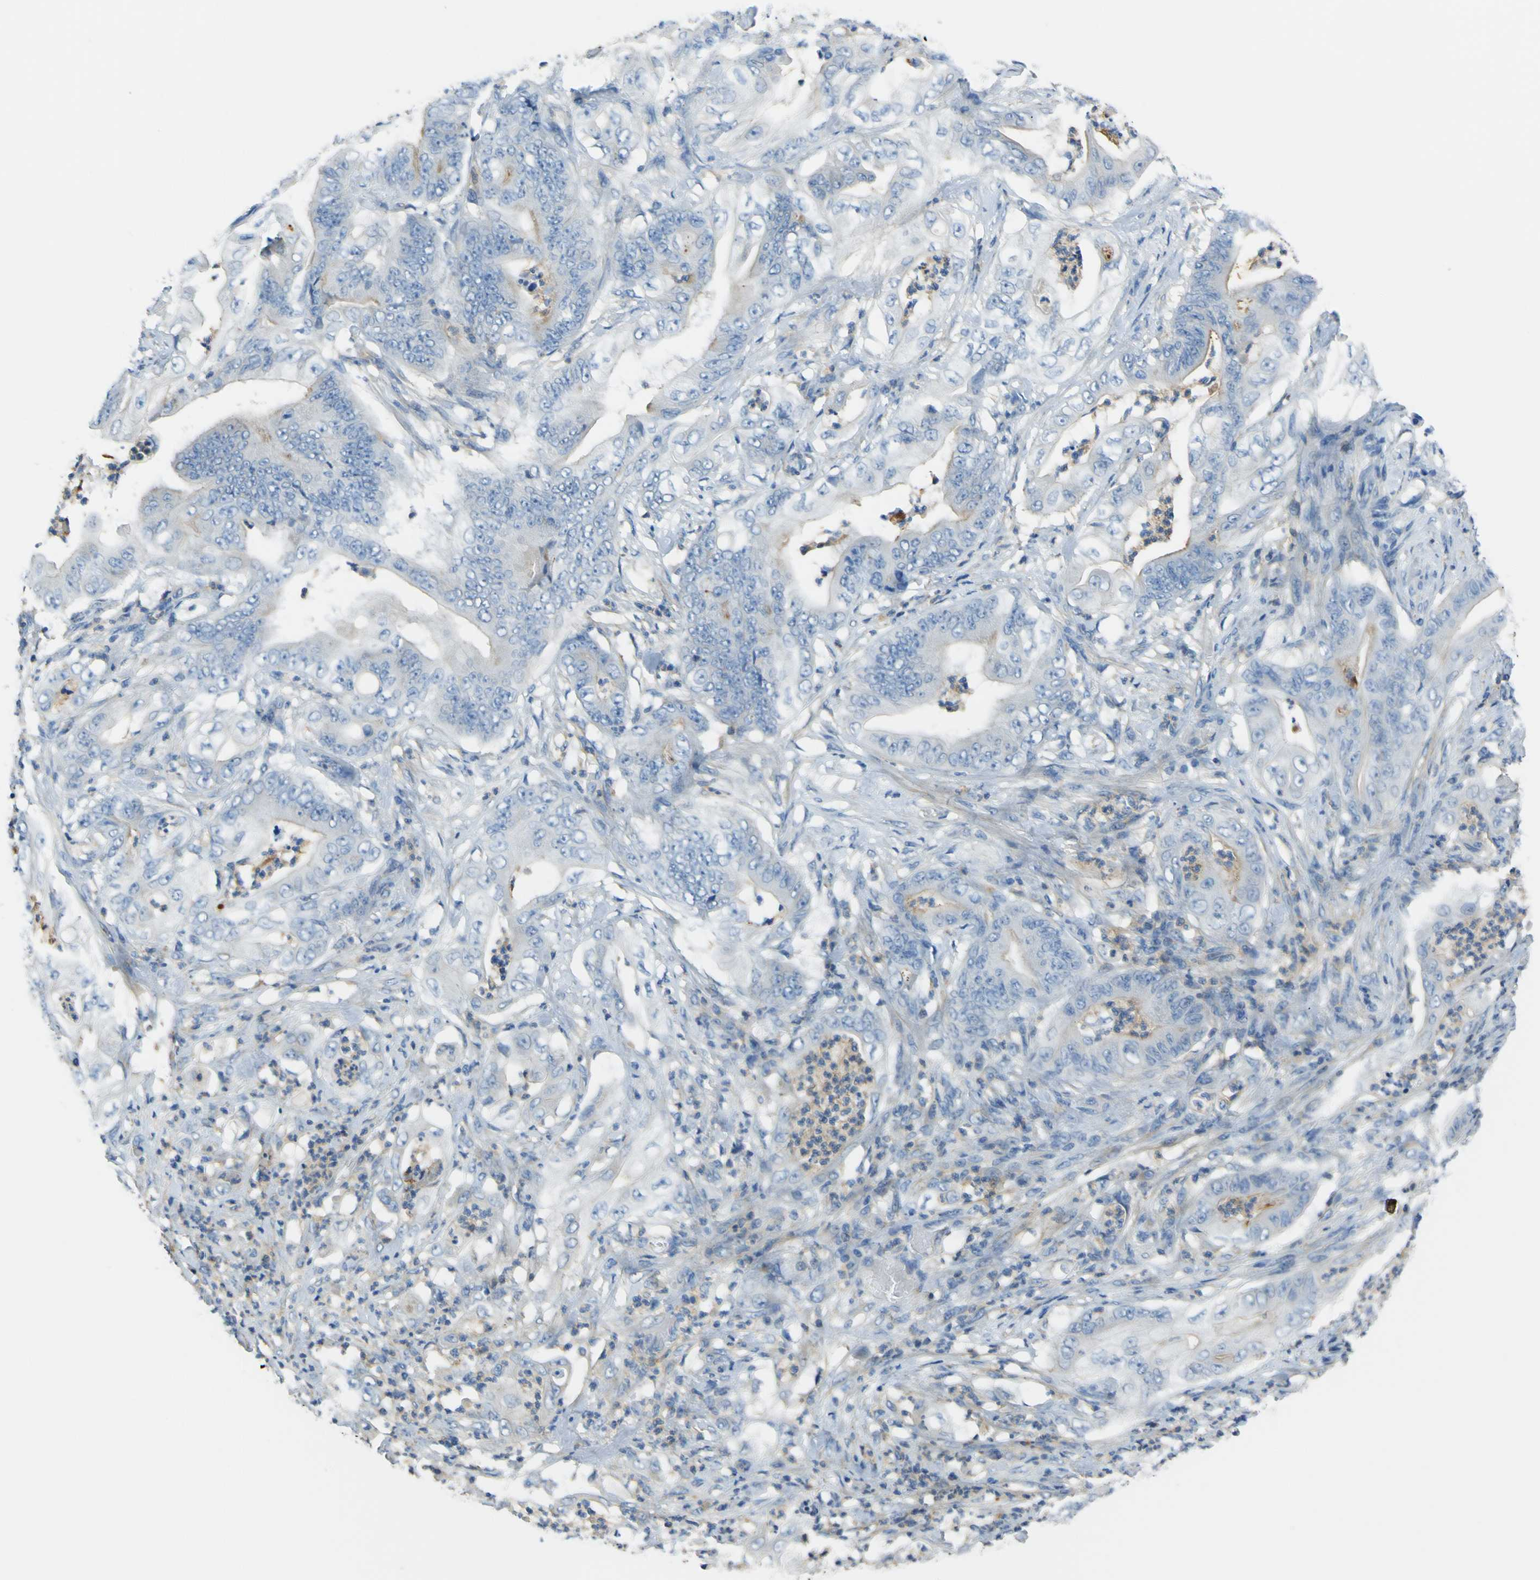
{"staining": {"intensity": "weak", "quantity": "<25%", "location": "cytoplasmic/membranous"}, "tissue": "stomach cancer", "cell_type": "Tumor cells", "image_type": "cancer", "snomed": [{"axis": "morphology", "description": "Adenocarcinoma, NOS"}, {"axis": "topography", "description": "Stomach"}], "caption": "The photomicrograph demonstrates no significant staining in tumor cells of stomach cancer (adenocarcinoma).", "gene": "OGN", "patient": {"sex": "female", "age": 73}}